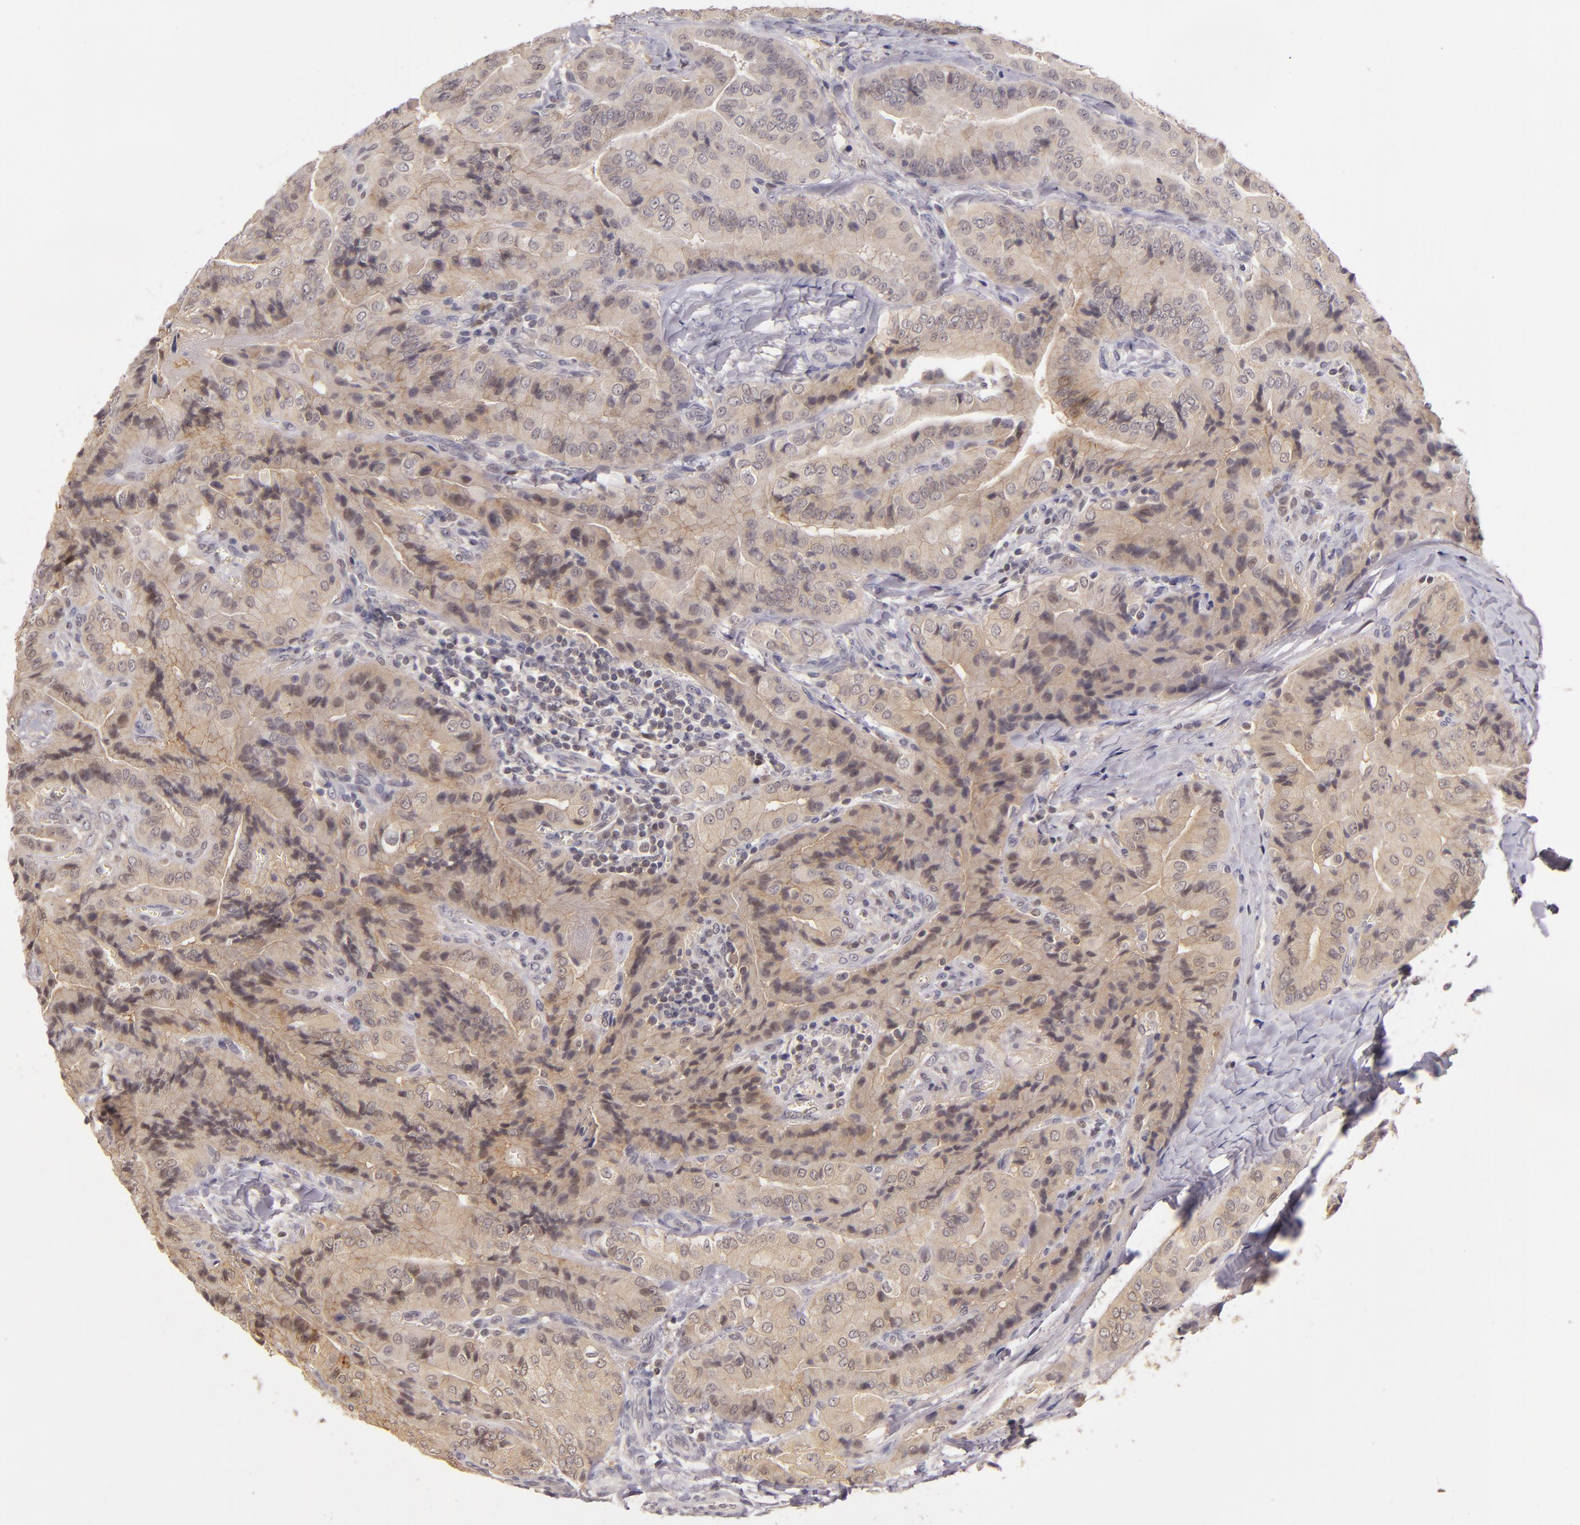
{"staining": {"intensity": "weak", "quantity": ">75%", "location": "cytoplasmic/membranous"}, "tissue": "thyroid cancer", "cell_type": "Tumor cells", "image_type": "cancer", "snomed": [{"axis": "morphology", "description": "Papillary adenocarcinoma, NOS"}, {"axis": "topography", "description": "Thyroid gland"}], "caption": "A photomicrograph showing weak cytoplasmic/membranous positivity in approximately >75% of tumor cells in thyroid cancer, as visualized by brown immunohistochemical staining.", "gene": "LRG1", "patient": {"sex": "female", "age": 71}}